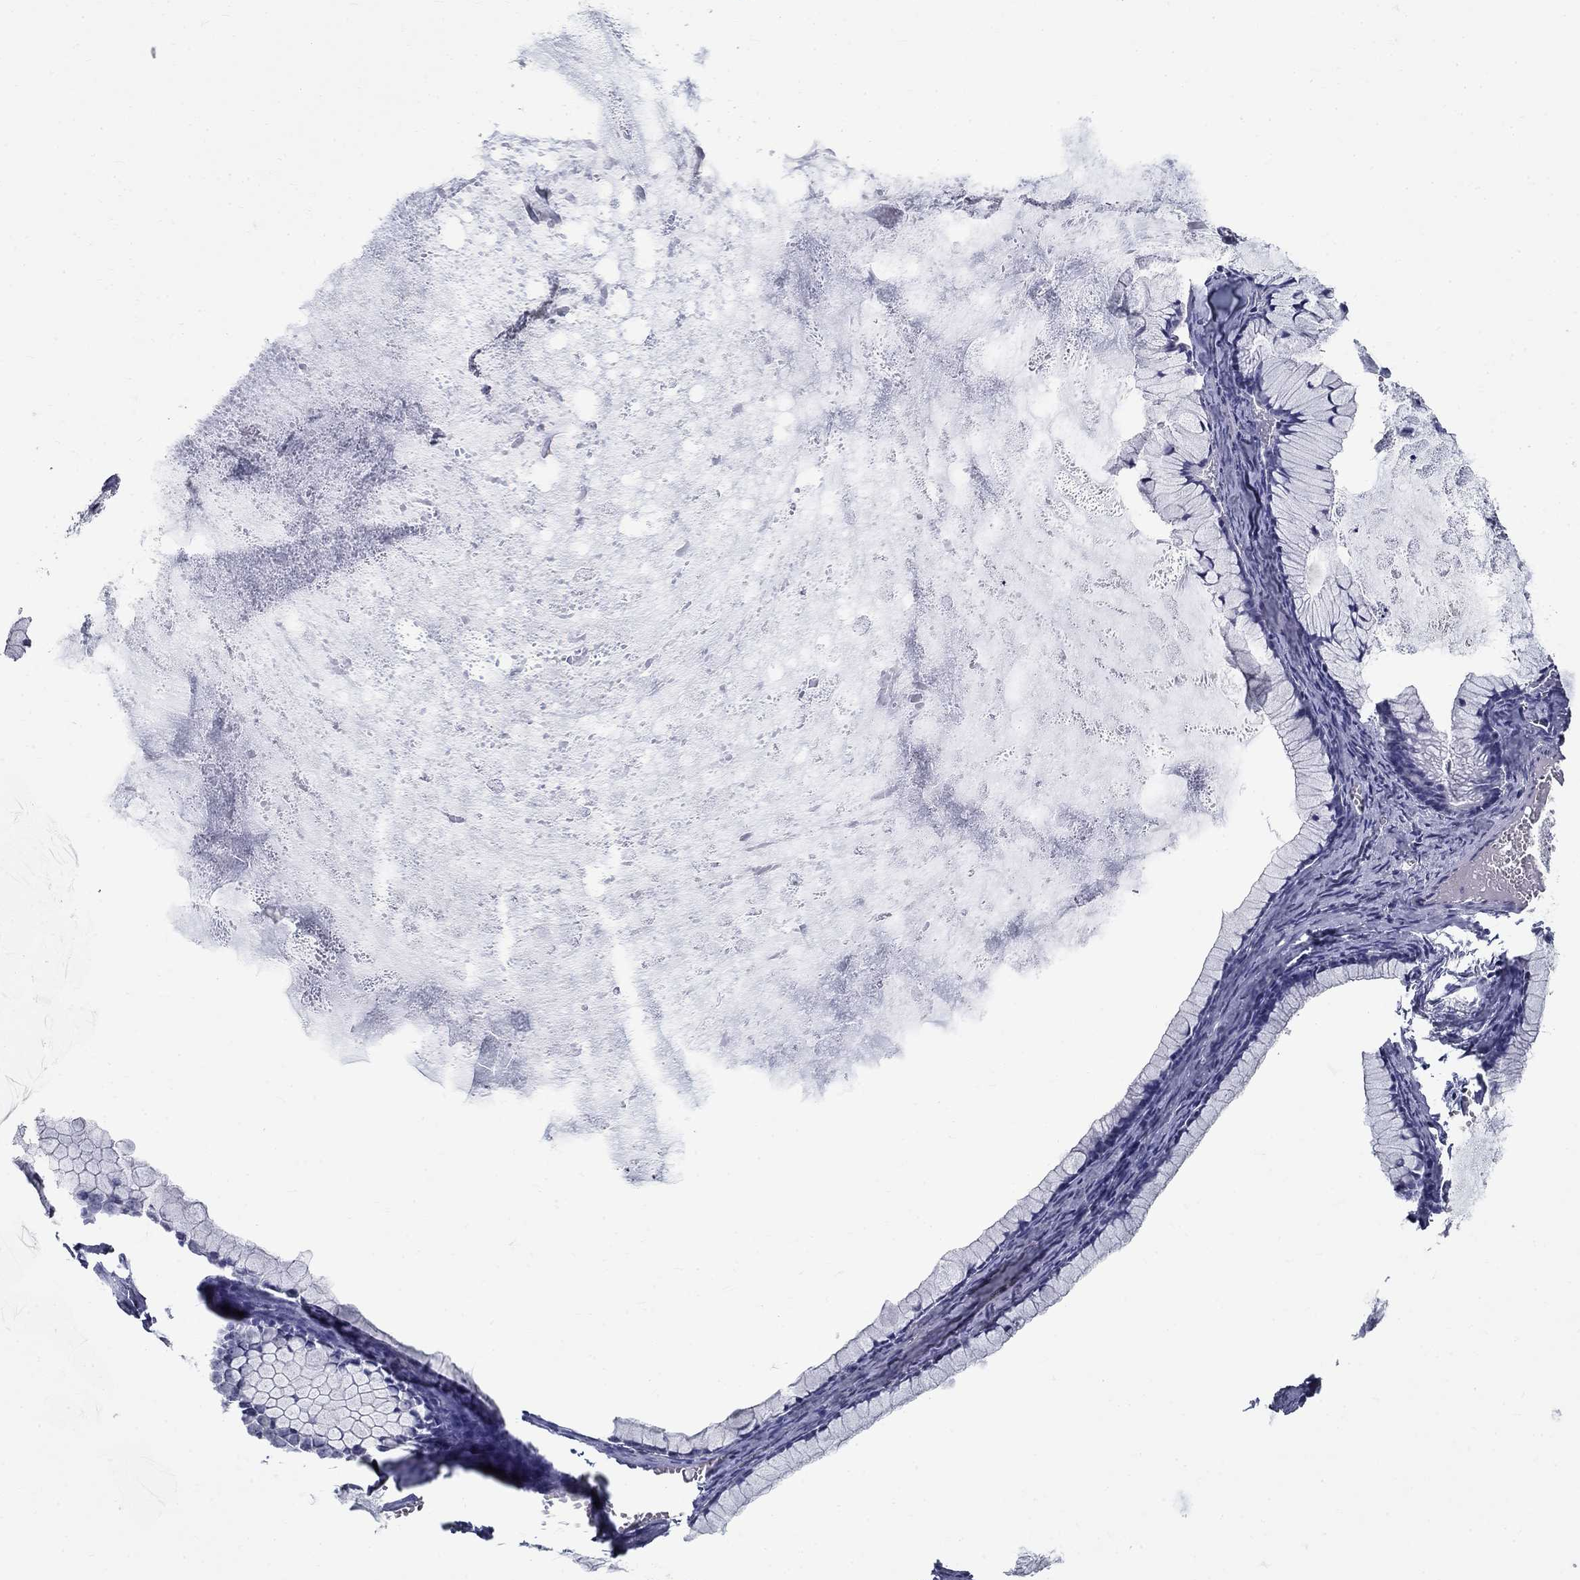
{"staining": {"intensity": "negative", "quantity": "none", "location": "none"}, "tissue": "ovarian cancer", "cell_type": "Tumor cells", "image_type": "cancer", "snomed": [{"axis": "morphology", "description": "Cystadenocarcinoma, mucinous, NOS"}, {"axis": "topography", "description": "Ovary"}], "caption": "DAB immunohistochemical staining of ovarian cancer (mucinous cystadenocarcinoma) exhibits no significant staining in tumor cells.", "gene": "GUCA1A", "patient": {"sex": "female", "age": 41}}